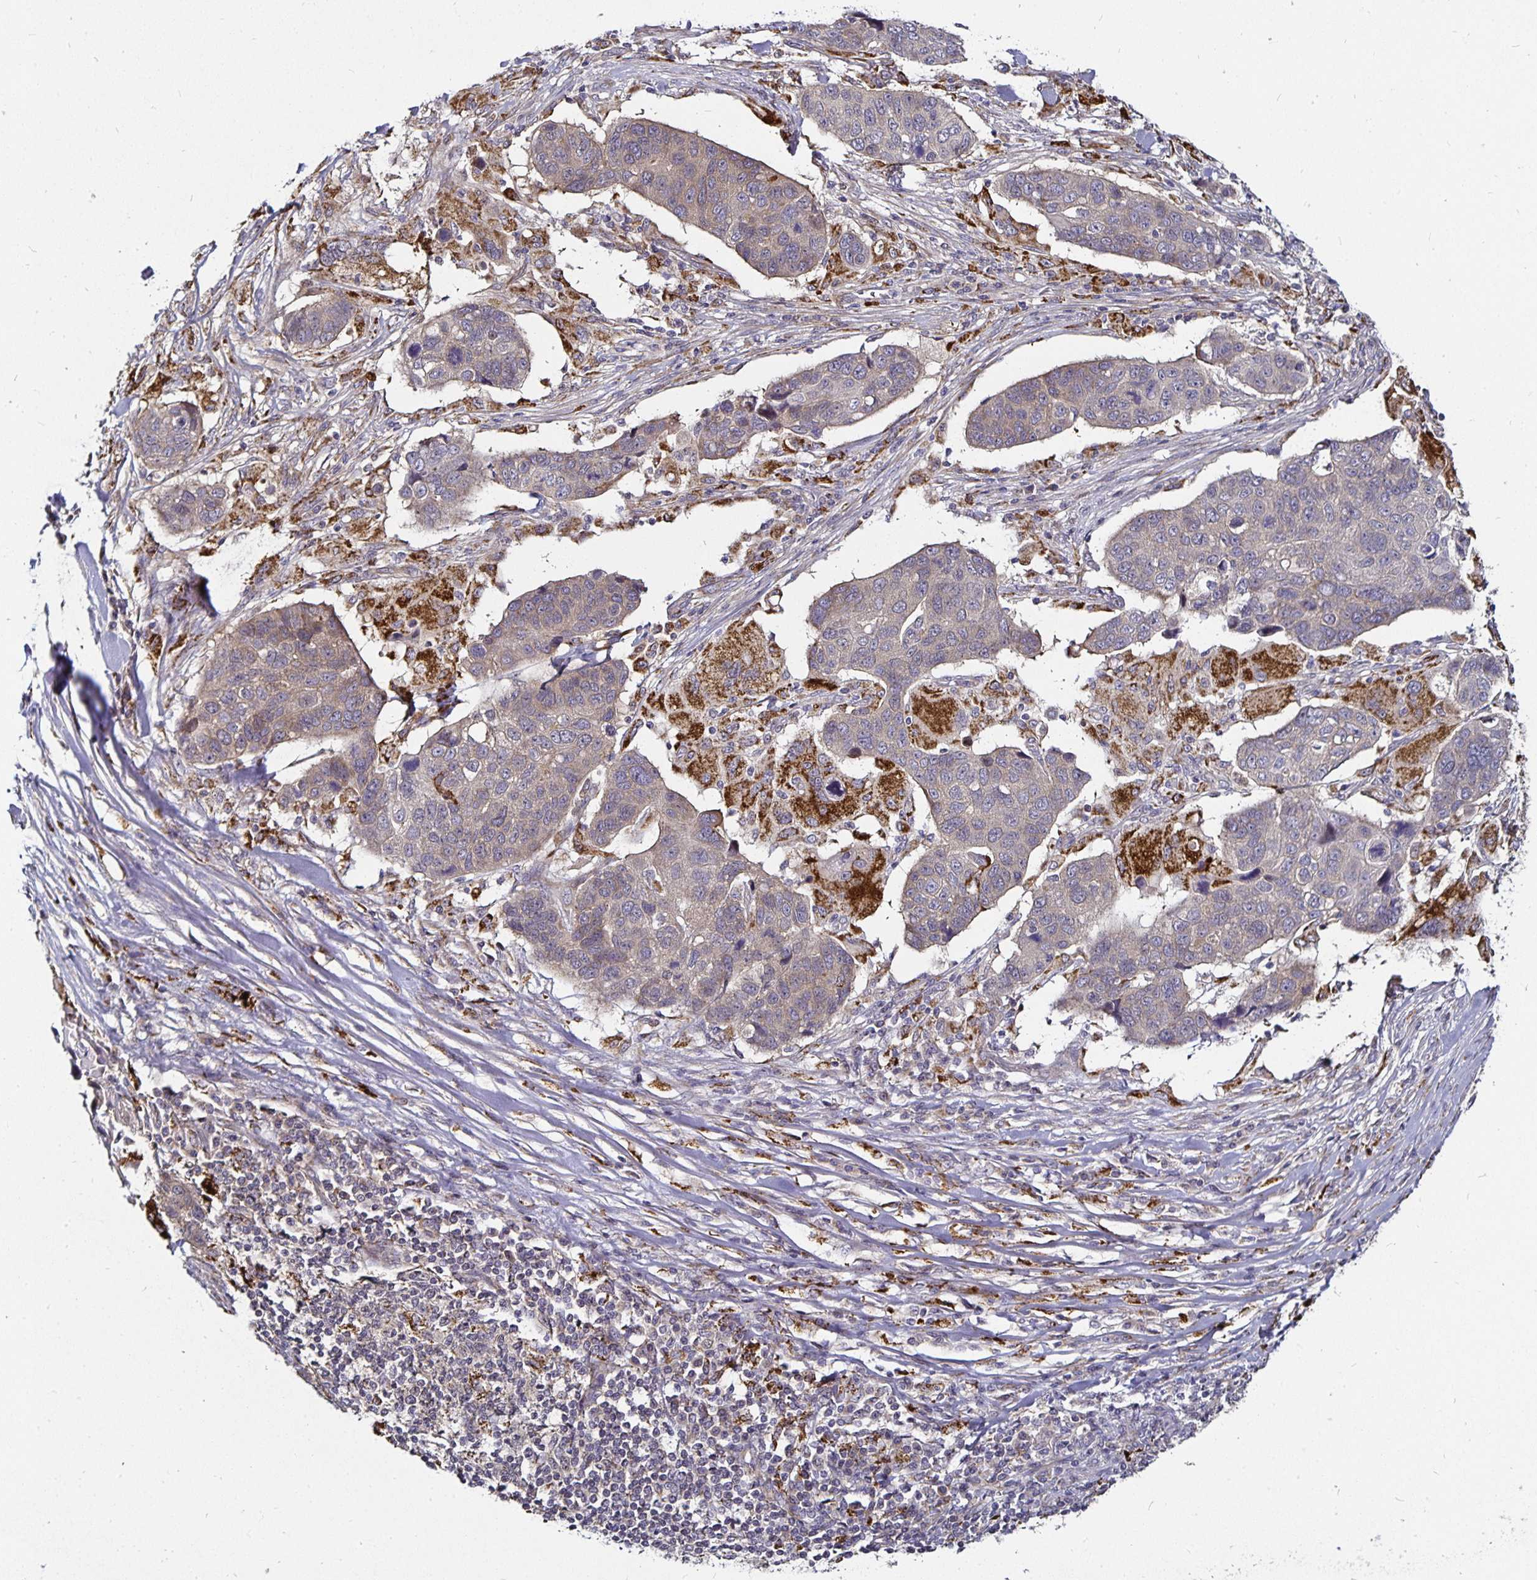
{"staining": {"intensity": "weak", "quantity": "25%-75%", "location": "cytoplasmic/membranous"}, "tissue": "lung cancer", "cell_type": "Tumor cells", "image_type": "cancer", "snomed": [{"axis": "morphology", "description": "Squamous cell carcinoma, NOS"}, {"axis": "topography", "description": "Lymph node"}, {"axis": "topography", "description": "Lung"}], "caption": "Lung cancer (squamous cell carcinoma) was stained to show a protein in brown. There is low levels of weak cytoplasmic/membranous positivity in approximately 25%-75% of tumor cells.", "gene": "CYP27A1", "patient": {"sex": "male", "age": 61}}